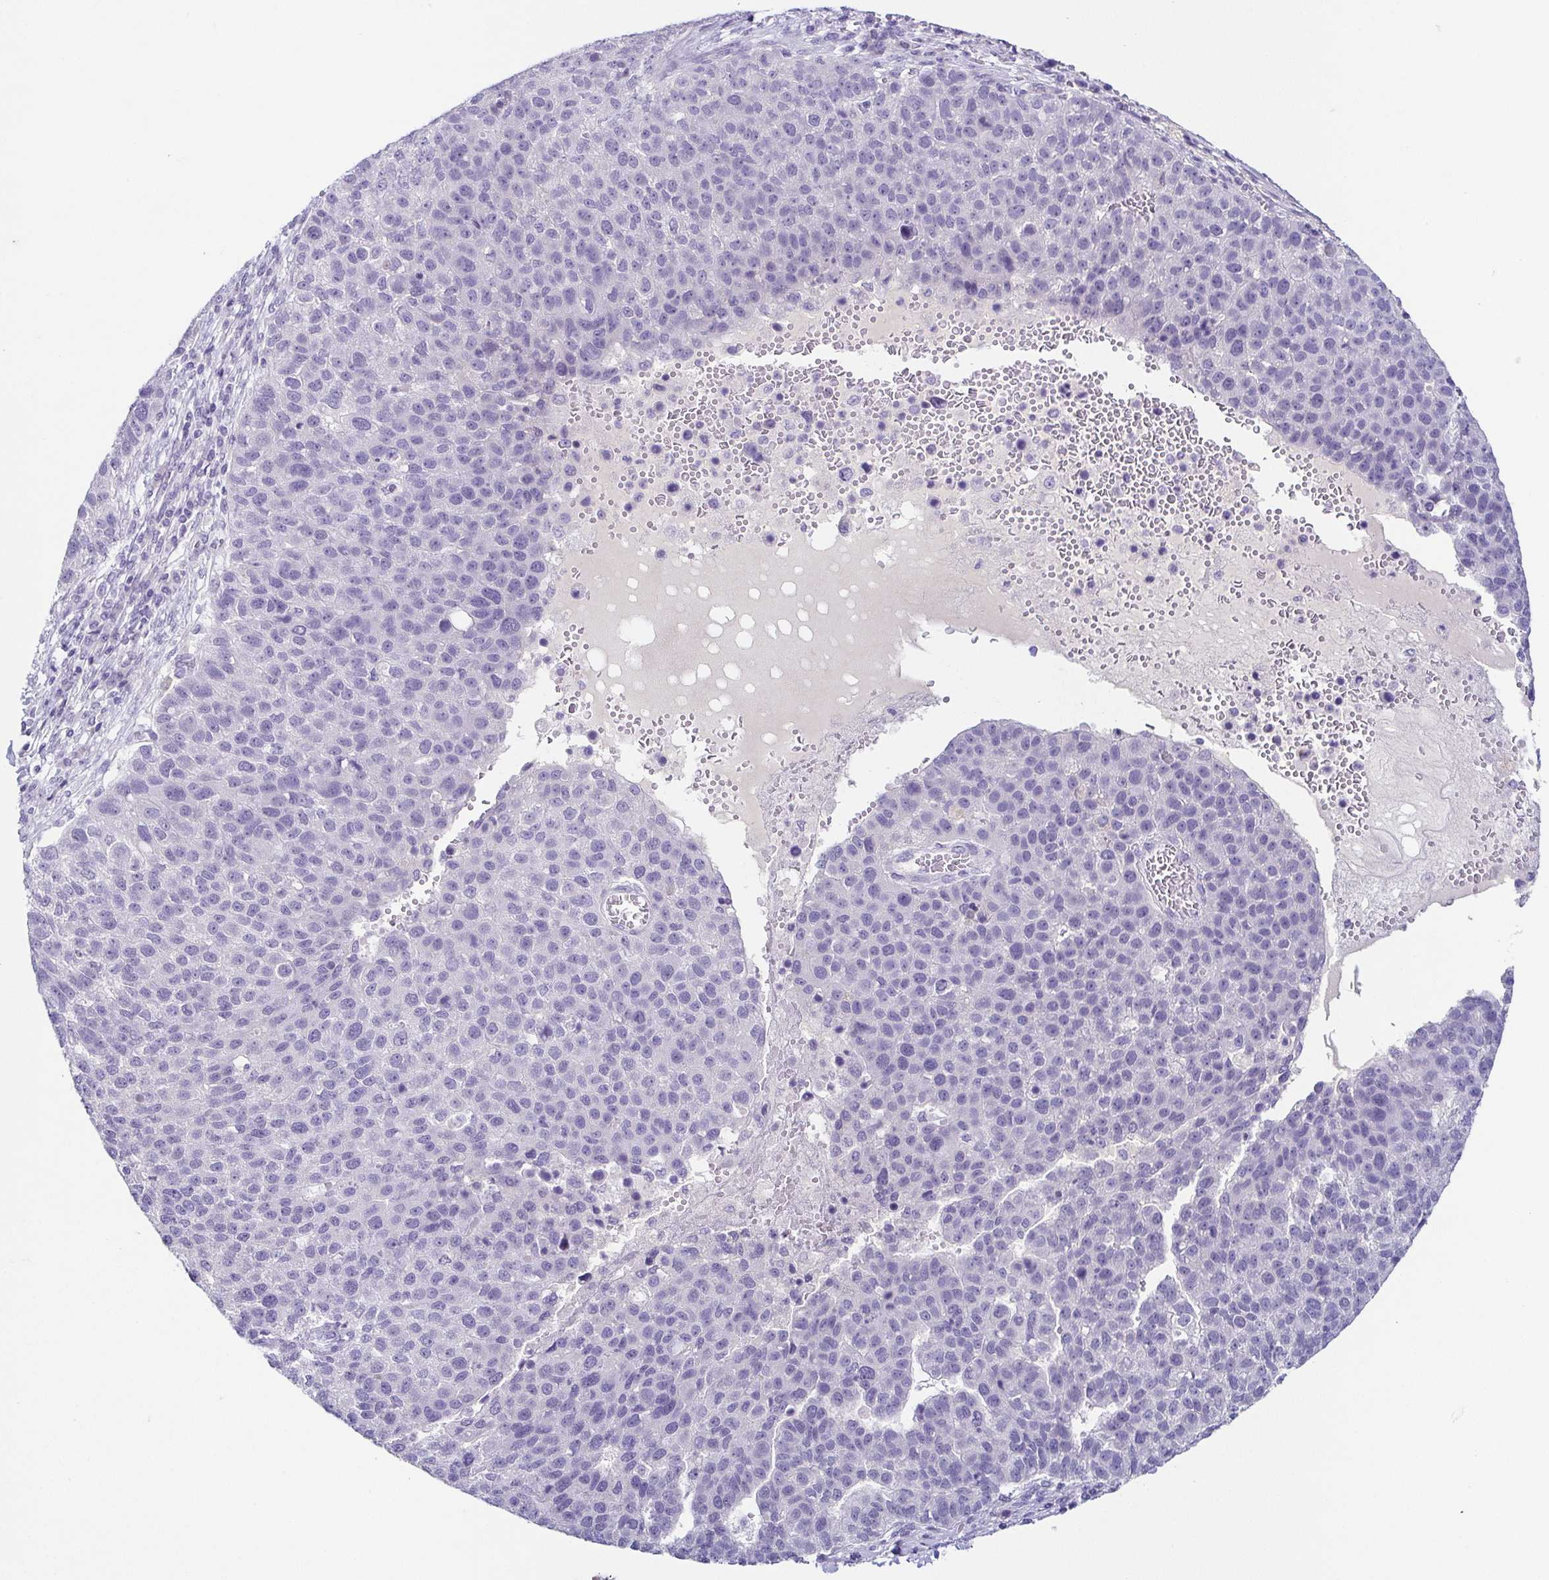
{"staining": {"intensity": "negative", "quantity": "none", "location": "none"}, "tissue": "pancreatic cancer", "cell_type": "Tumor cells", "image_type": "cancer", "snomed": [{"axis": "morphology", "description": "Adenocarcinoma, NOS"}, {"axis": "topography", "description": "Pancreas"}], "caption": "IHC of human pancreatic adenocarcinoma demonstrates no staining in tumor cells.", "gene": "TP73", "patient": {"sex": "female", "age": 61}}